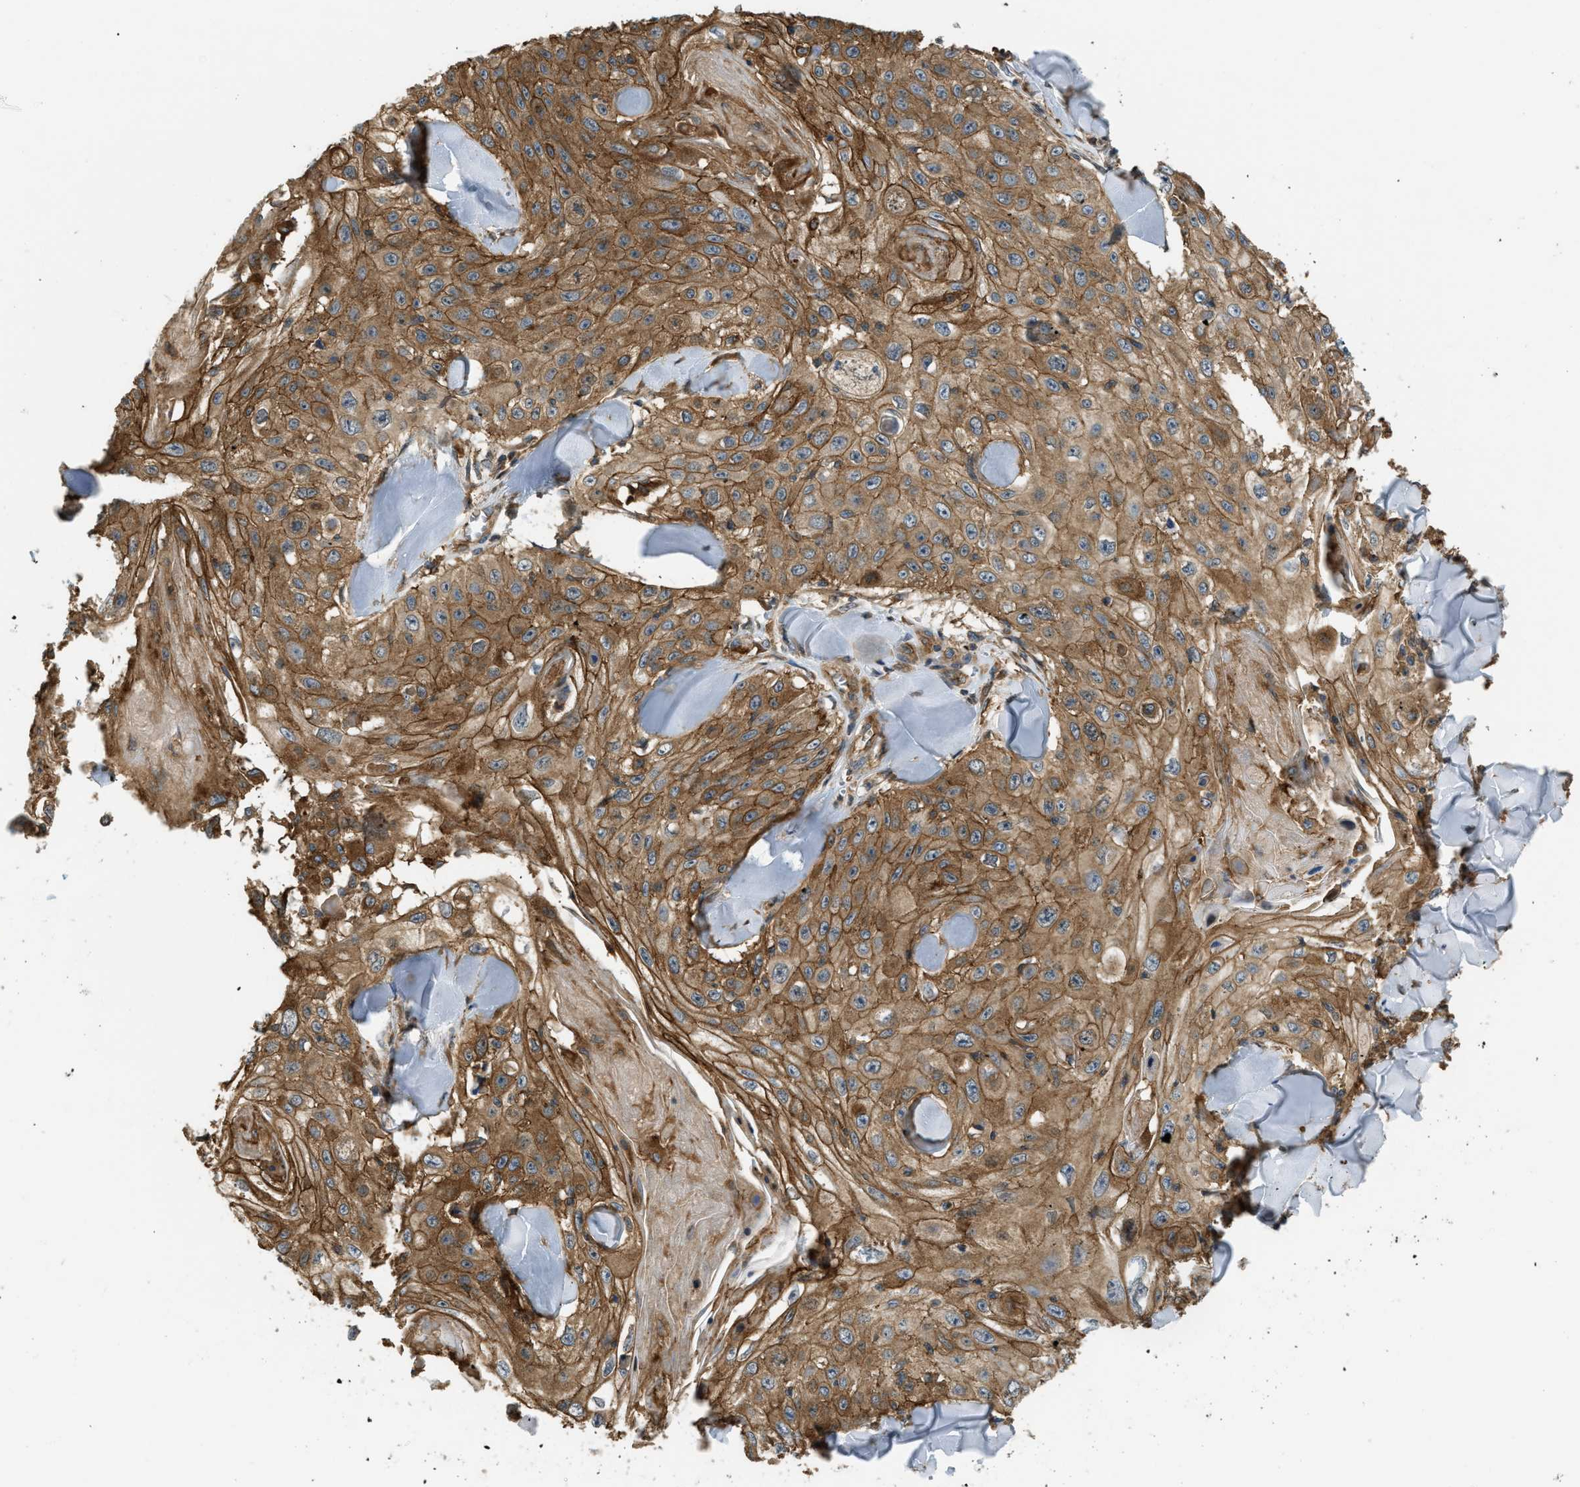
{"staining": {"intensity": "moderate", "quantity": ">75%", "location": "cytoplasmic/membranous"}, "tissue": "skin cancer", "cell_type": "Tumor cells", "image_type": "cancer", "snomed": [{"axis": "morphology", "description": "Squamous cell carcinoma, NOS"}, {"axis": "topography", "description": "Skin"}], "caption": "This micrograph exhibits immunohistochemistry (IHC) staining of human skin cancer, with medium moderate cytoplasmic/membranous expression in approximately >75% of tumor cells.", "gene": "BAG4", "patient": {"sex": "male", "age": 86}}